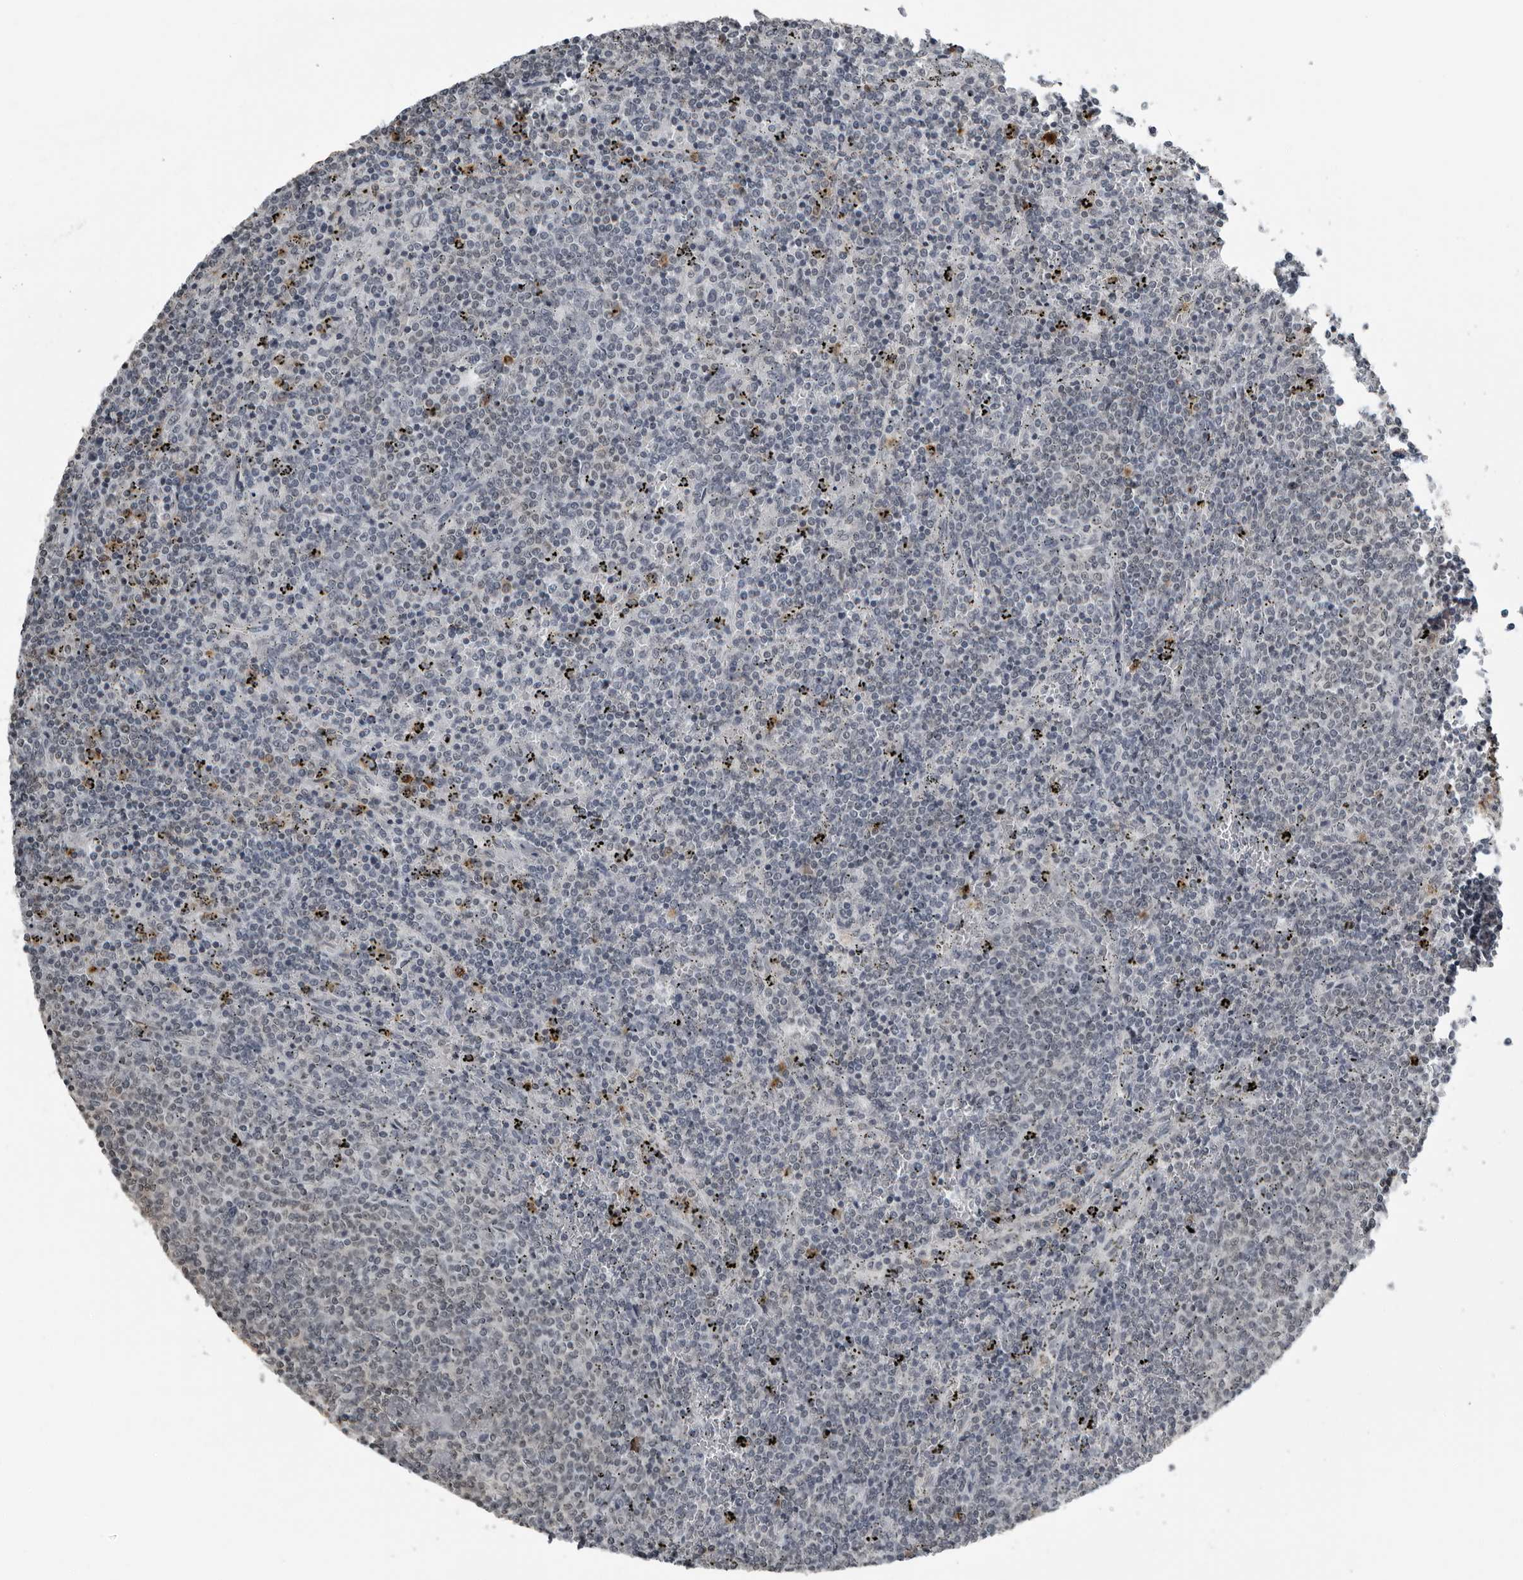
{"staining": {"intensity": "negative", "quantity": "none", "location": "none"}, "tissue": "lymphoma", "cell_type": "Tumor cells", "image_type": "cancer", "snomed": [{"axis": "morphology", "description": "Malignant lymphoma, non-Hodgkin's type, Low grade"}, {"axis": "topography", "description": "Spleen"}], "caption": "The photomicrograph exhibits no significant positivity in tumor cells of lymphoma.", "gene": "RTCA", "patient": {"sex": "female", "age": 50}}